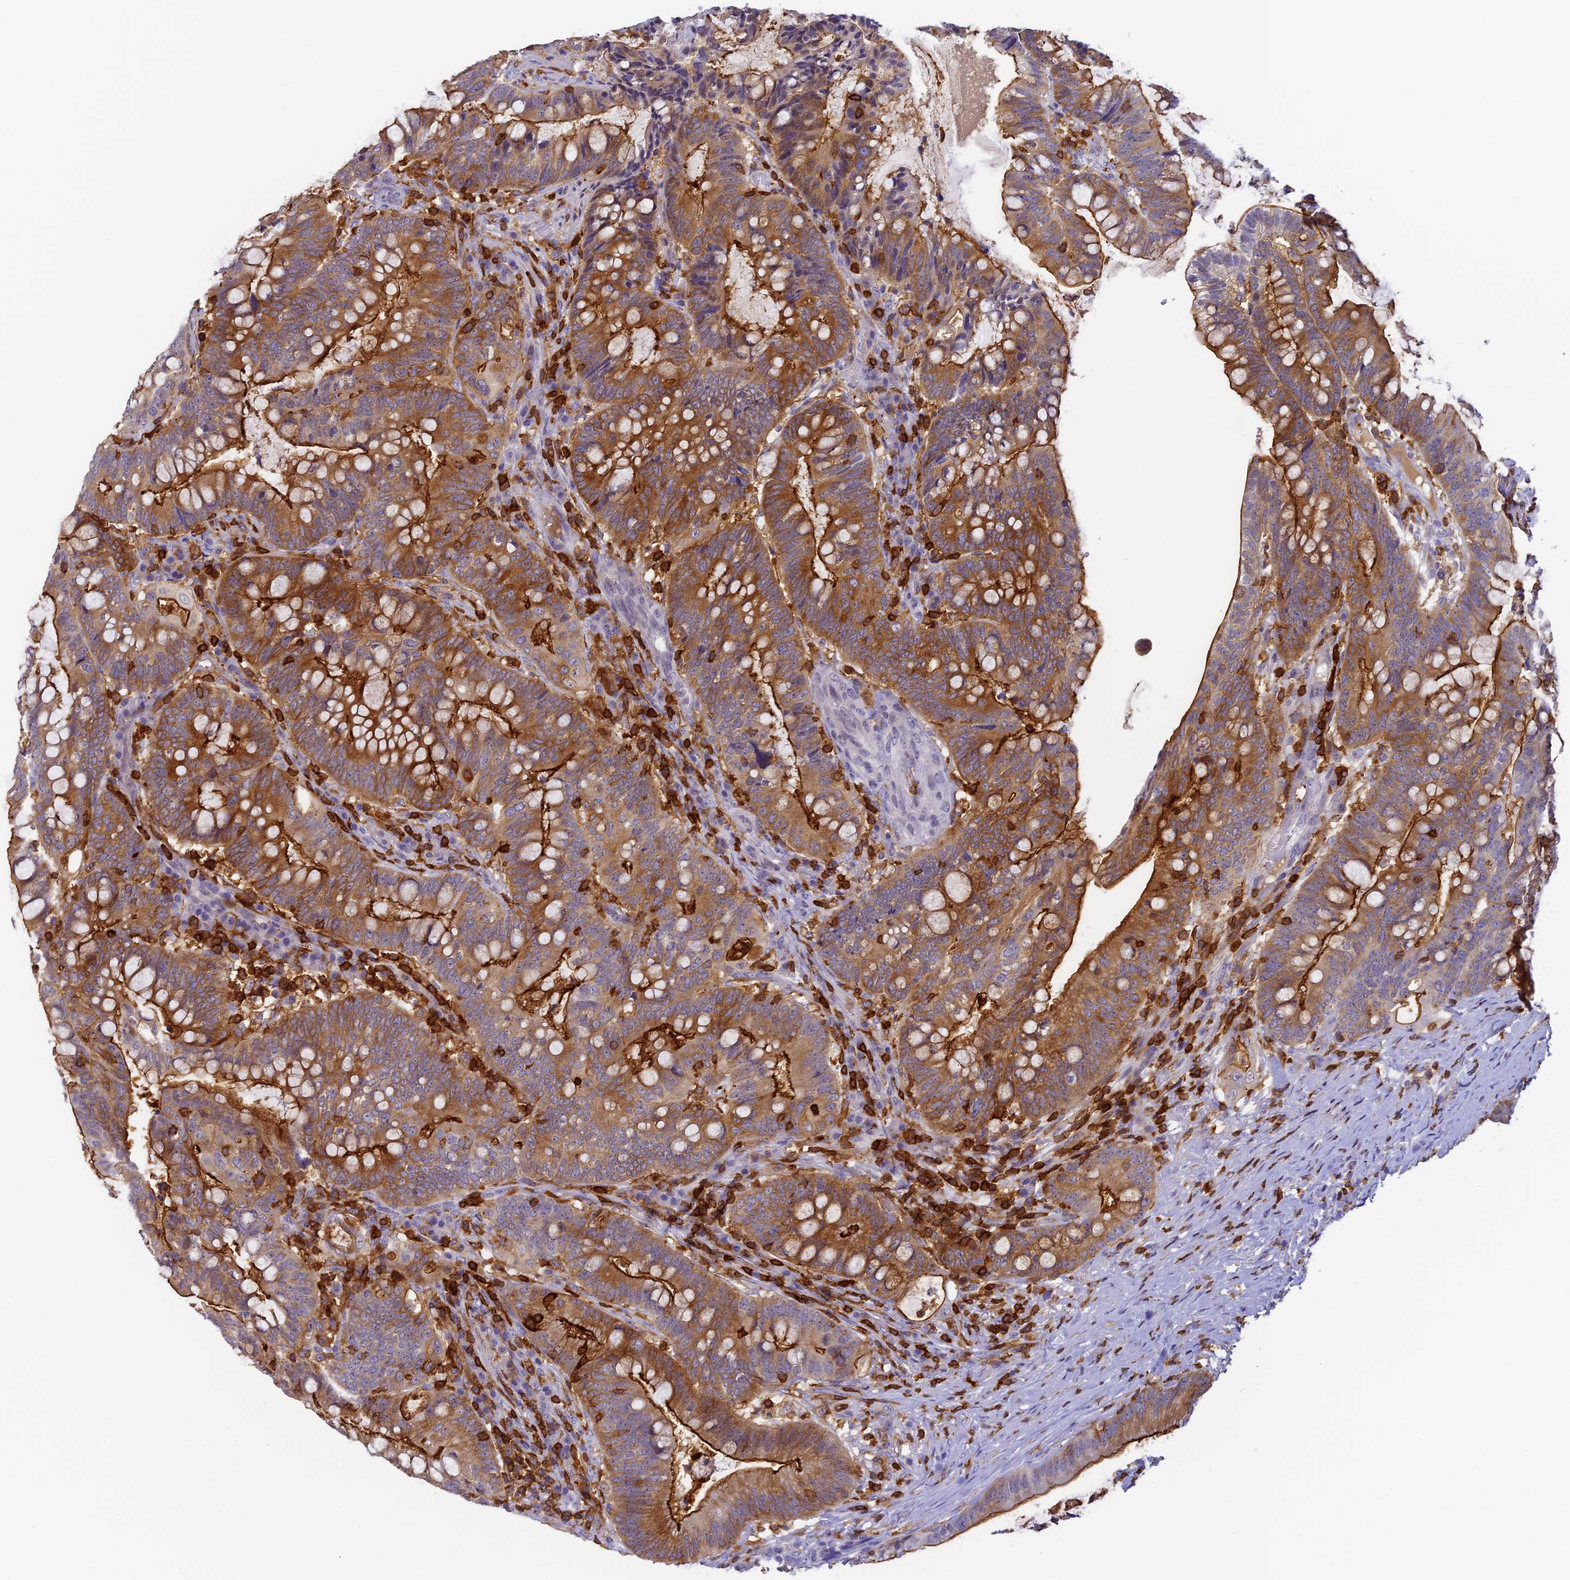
{"staining": {"intensity": "moderate", "quantity": ">75%", "location": "cytoplasmic/membranous"}, "tissue": "colorectal cancer", "cell_type": "Tumor cells", "image_type": "cancer", "snomed": [{"axis": "morphology", "description": "Adenocarcinoma, NOS"}, {"axis": "topography", "description": "Colon"}], "caption": "IHC of human colorectal adenocarcinoma demonstrates medium levels of moderate cytoplasmic/membranous expression in approximately >75% of tumor cells. The staining was performed using DAB (3,3'-diaminobenzidine), with brown indicating positive protein expression. Nuclei are stained blue with hematoxylin.", "gene": "FYB1", "patient": {"sex": "female", "age": 66}}